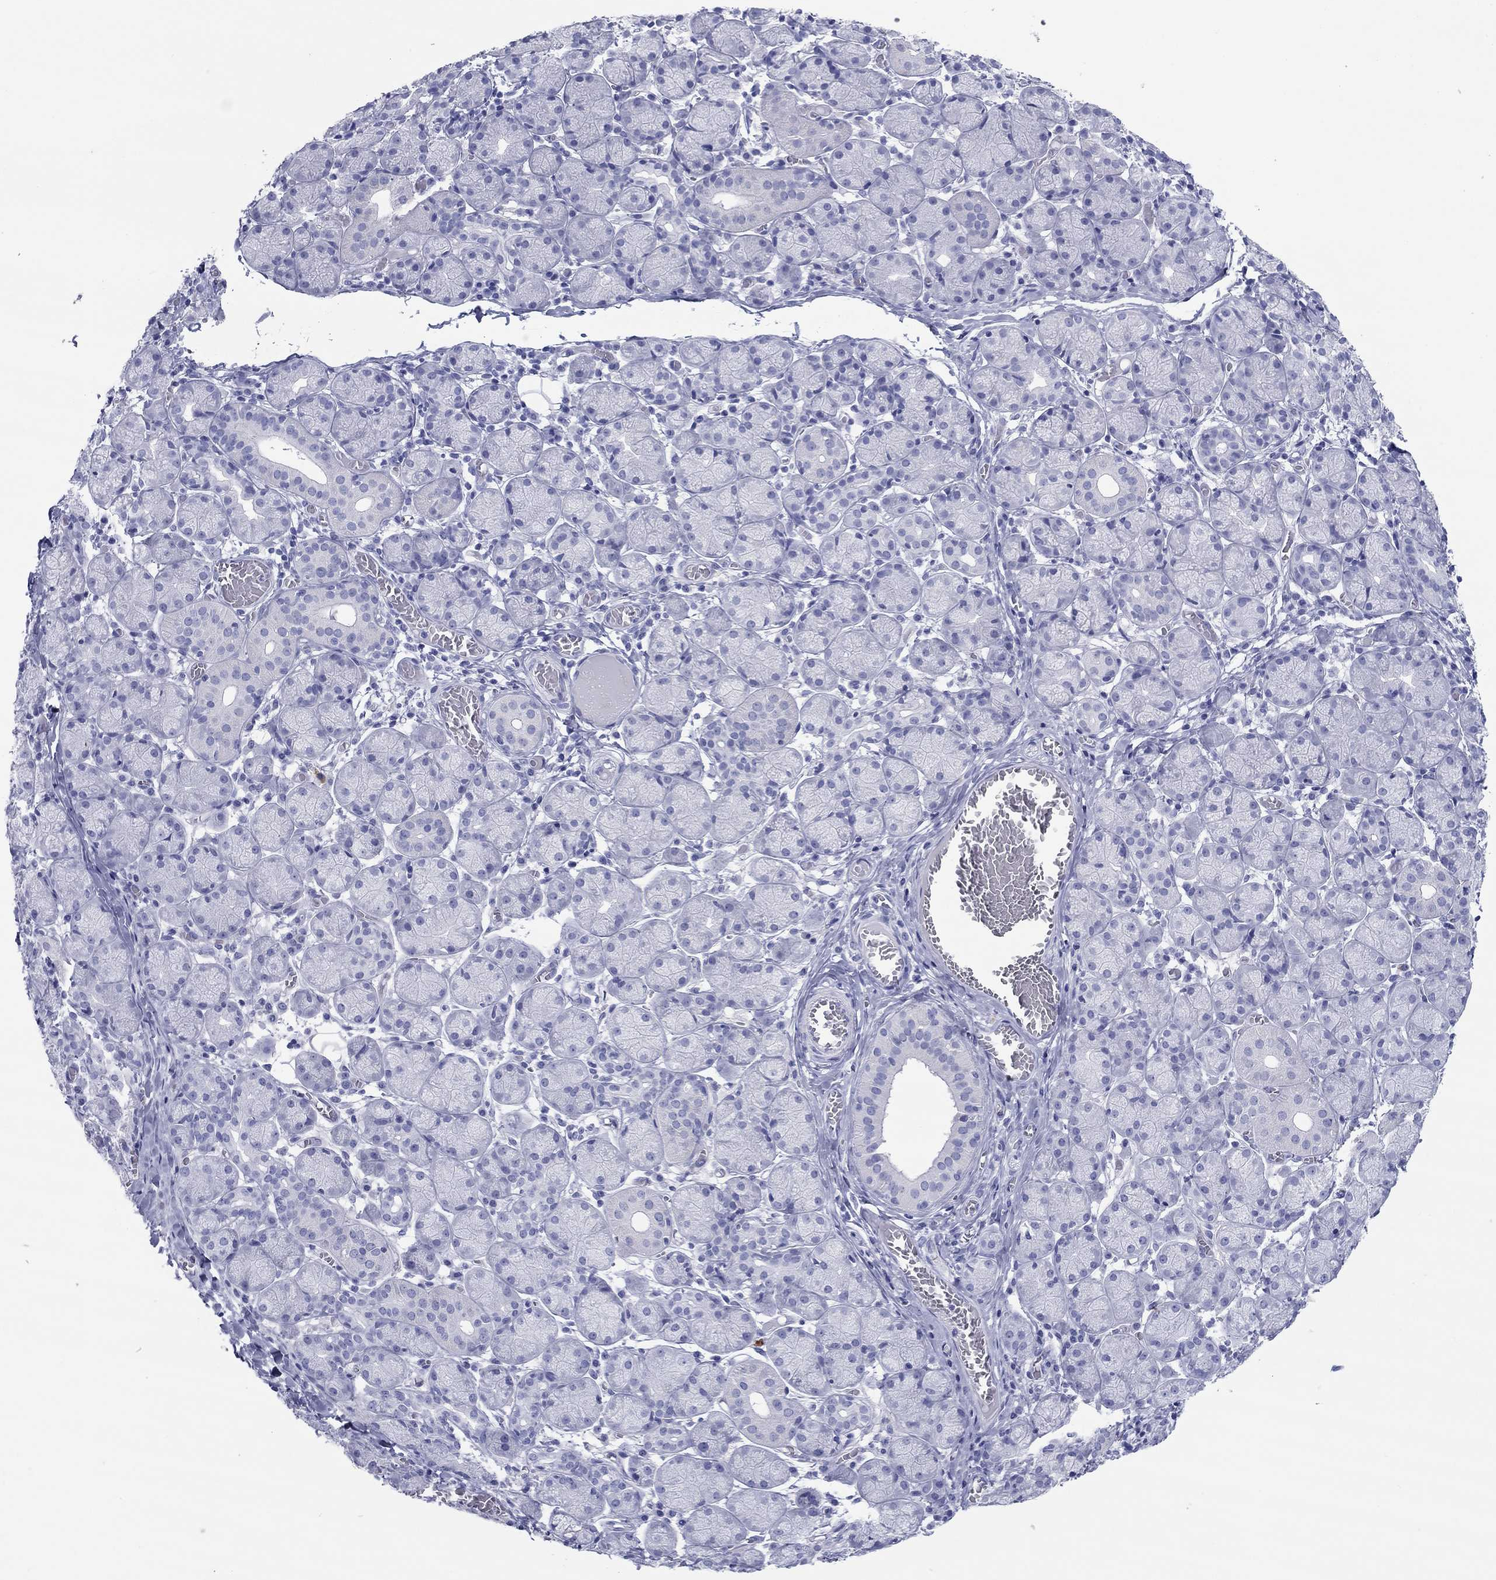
{"staining": {"intensity": "negative", "quantity": "none", "location": "none"}, "tissue": "salivary gland", "cell_type": "Glandular cells", "image_type": "normal", "snomed": [{"axis": "morphology", "description": "Normal tissue, NOS"}, {"axis": "topography", "description": "Salivary gland"}, {"axis": "topography", "description": "Peripheral nerve tissue"}], "caption": "DAB (3,3'-diaminobenzidine) immunohistochemical staining of normal human salivary gland demonstrates no significant positivity in glandular cells.", "gene": "ATP4A", "patient": {"sex": "female", "age": 24}}